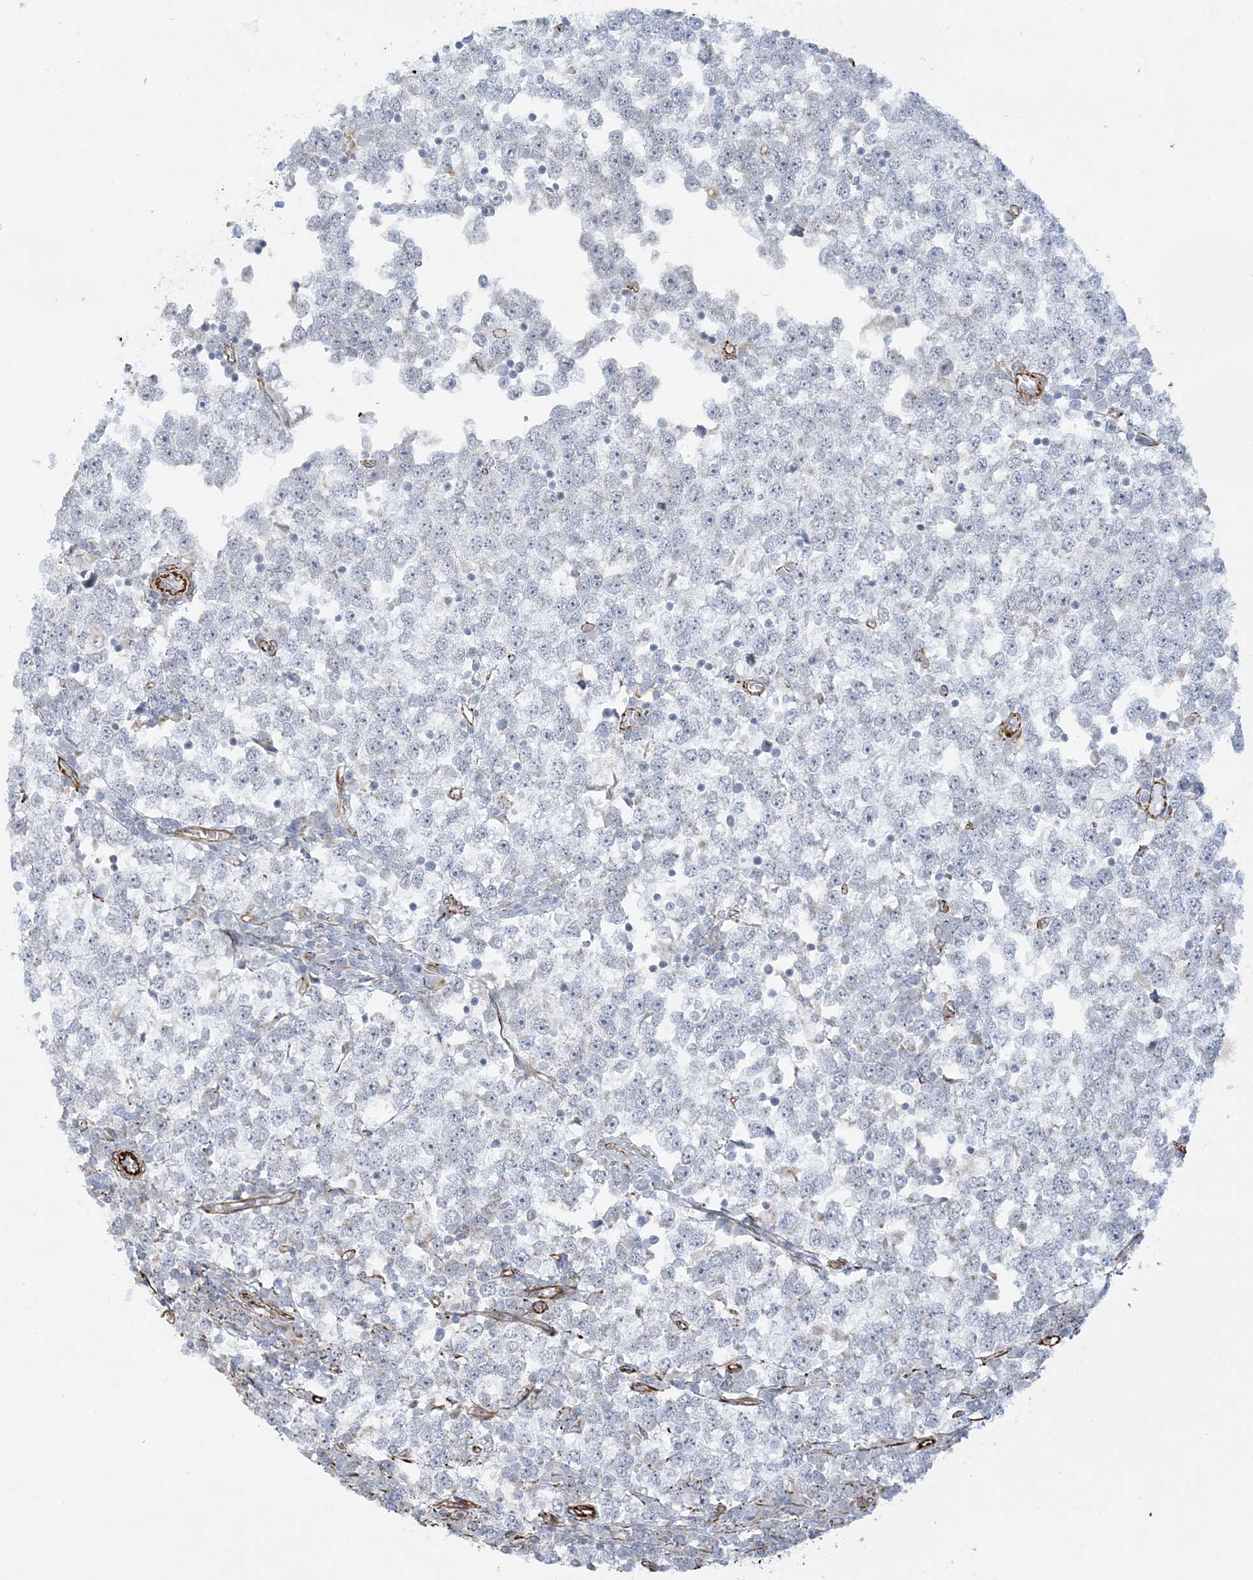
{"staining": {"intensity": "negative", "quantity": "none", "location": "none"}, "tissue": "testis cancer", "cell_type": "Tumor cells", "image_type": "cancer", "snomed": [{"axis": "morphology", "description": "Seminoma, NOS"}, {"axis": "topography", "description": "Testis"}], "caption": "Image shows no protein positivity in tumor cells of testis cancer tissue.", "gene": "SCLT1", "patient": {"sex": "male", "age": 65}}